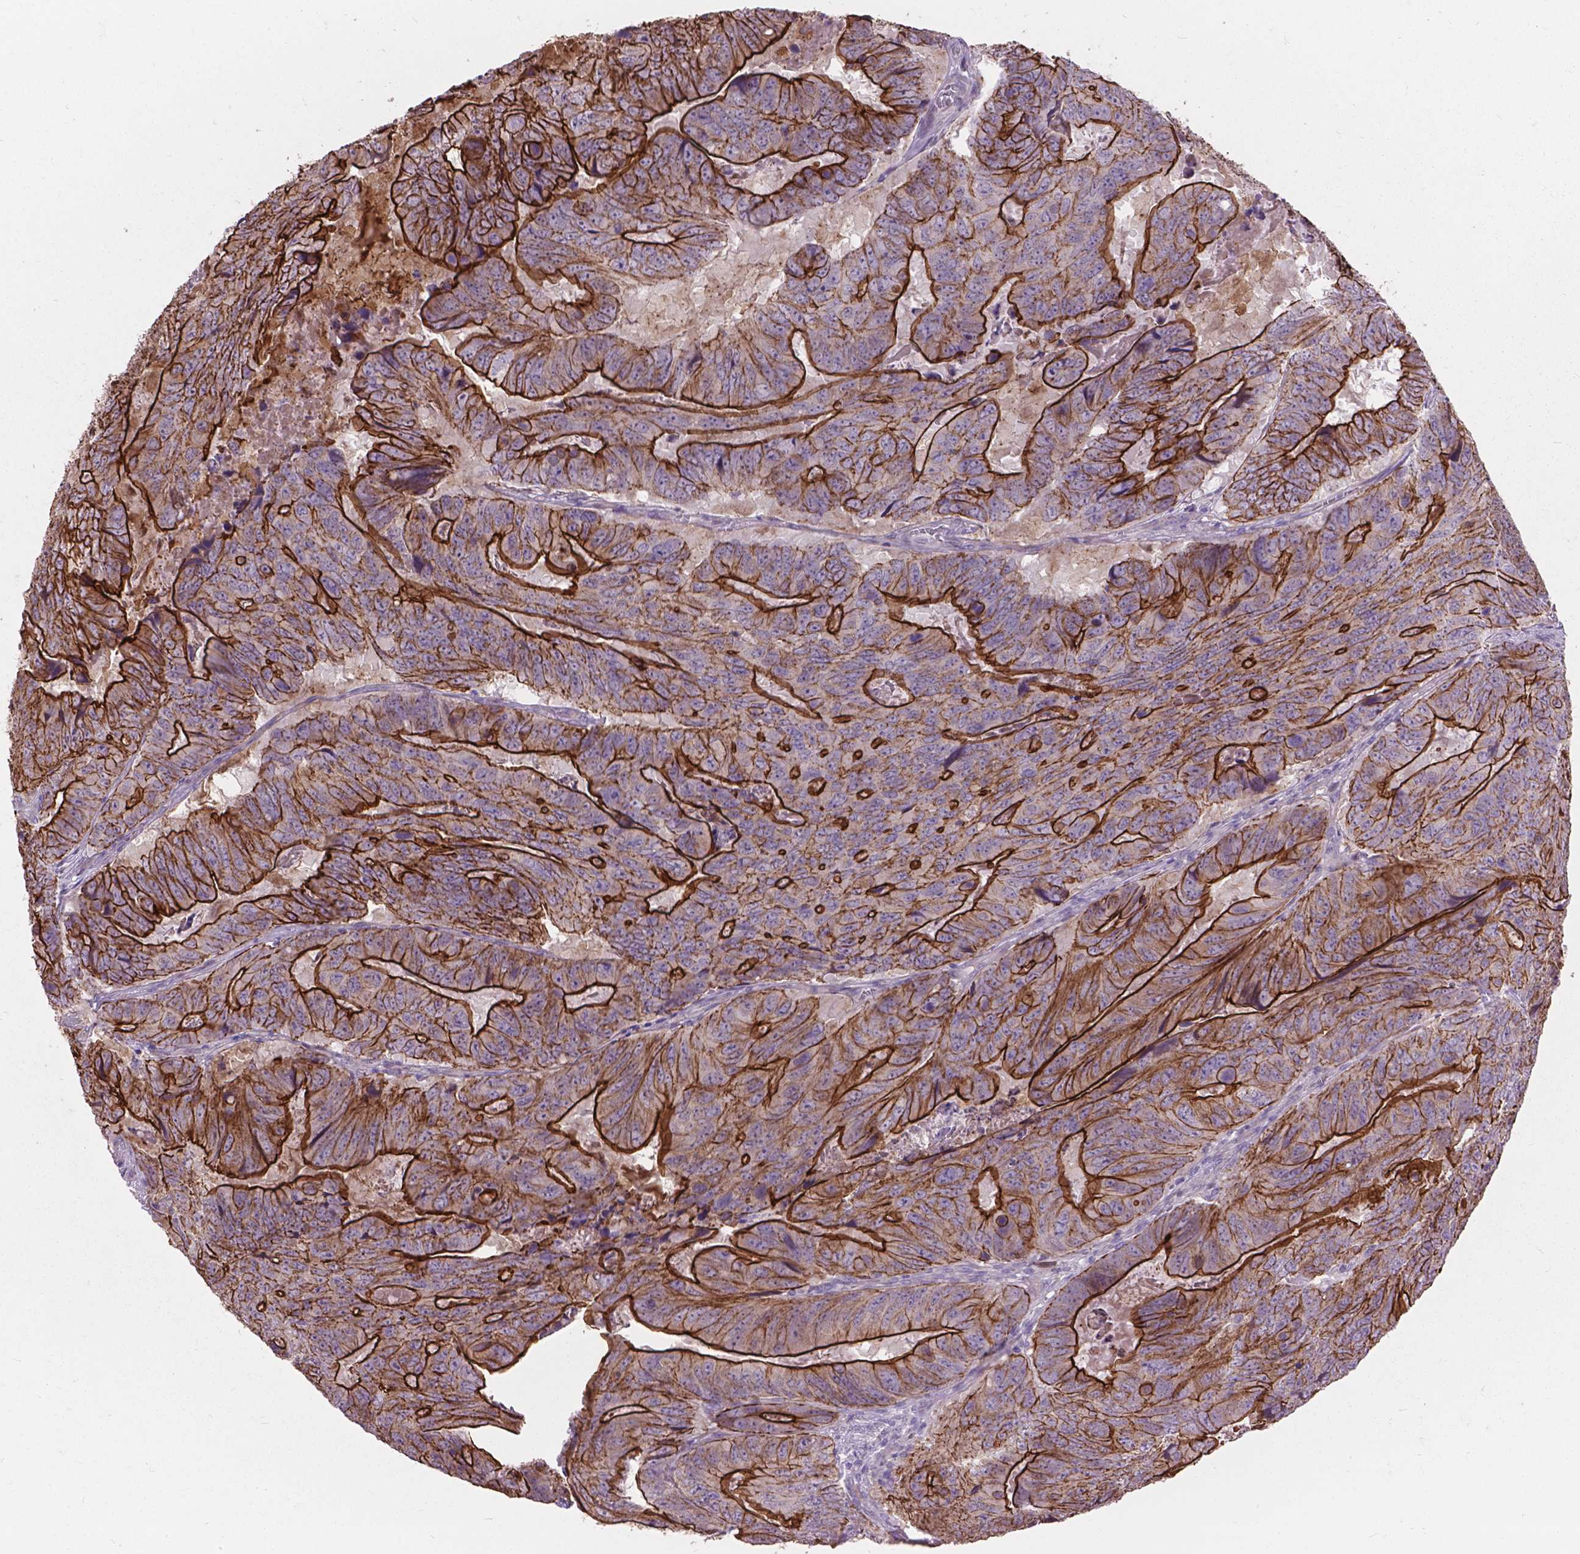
{"staining": {"intensity": "strong", "quantity": "25%-75%", "location": "cytoplasmic/membranous"}, "tissue": "colorectal cancer", "cell_type": "Tumor cells", "image_type": "cancer", "snomed": [{"axis": "morphology", "description": "Adenocarcinoma, NOS"}, {"axis": "topography", "description": "Colon"}], "caption": "Tumor cells show strong cytoplasmic/membranous positivity in approximately 25%-75% of cells in colorectal adenocarcinoma. (Stains: DAB in brown, nuclei in blue, Microscopy: brightfield microscopy at high magnification).", "gene": "MYH14", "patient": {"sex": "male", "age": 79}}